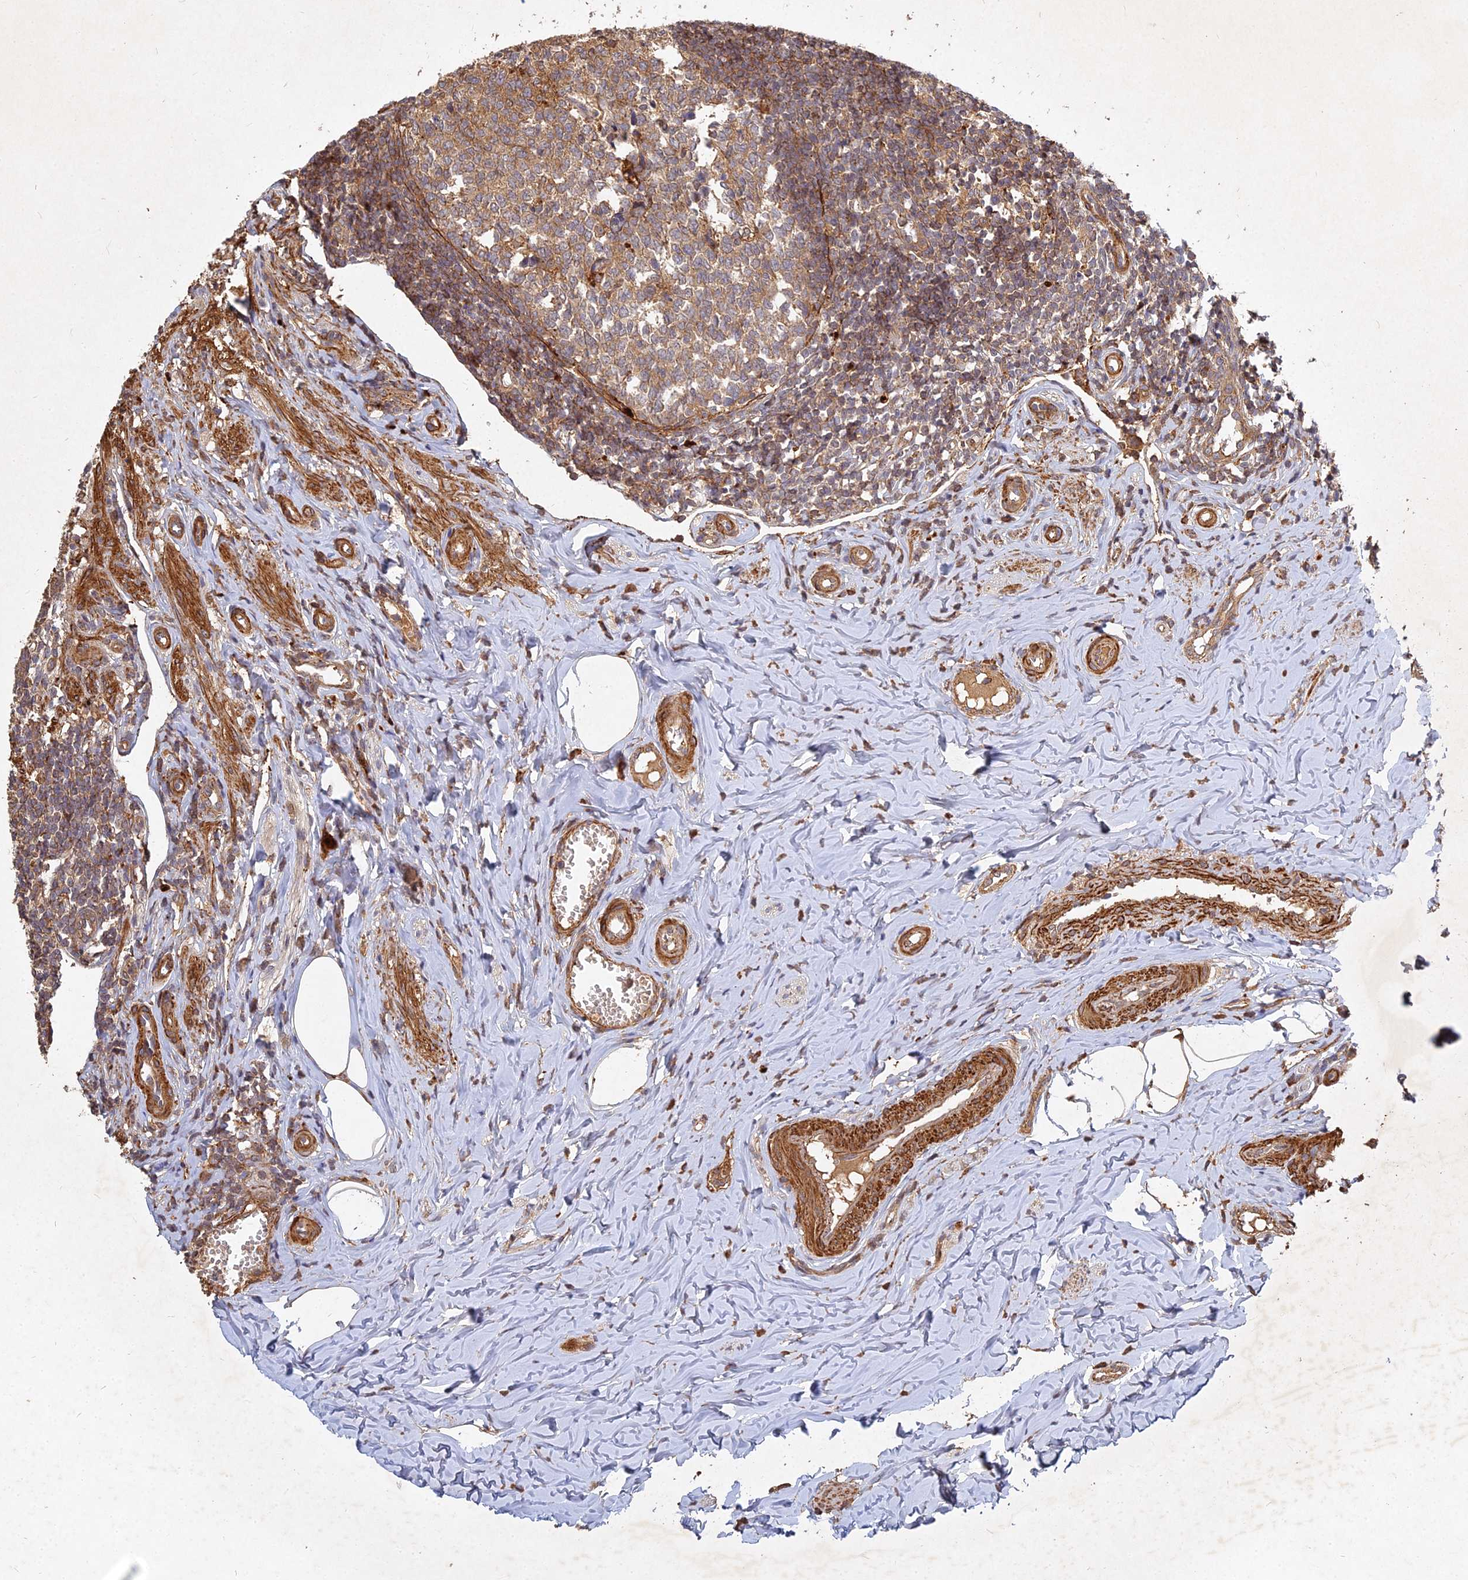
{"staining": {"intensity": "moderate", "quantity": ">75%", "location": "cytoplasmic/membranous"}, "tissue": "appendix", "cell_type": "Glandular cells", "image_type": "normal", "snomed": [{"axis": "morphology", "description": "Normal tissue, NOS"}, {"axis": "topography", "description": "Appendix"}], "caption": "The micrograph reveals a brown stain indicating the presence of a protein in the cytoplasmic/membranous of glandular cells in appendix.", "gene": "UBE2W", "patient": {"sex": "female", "age": 33}}